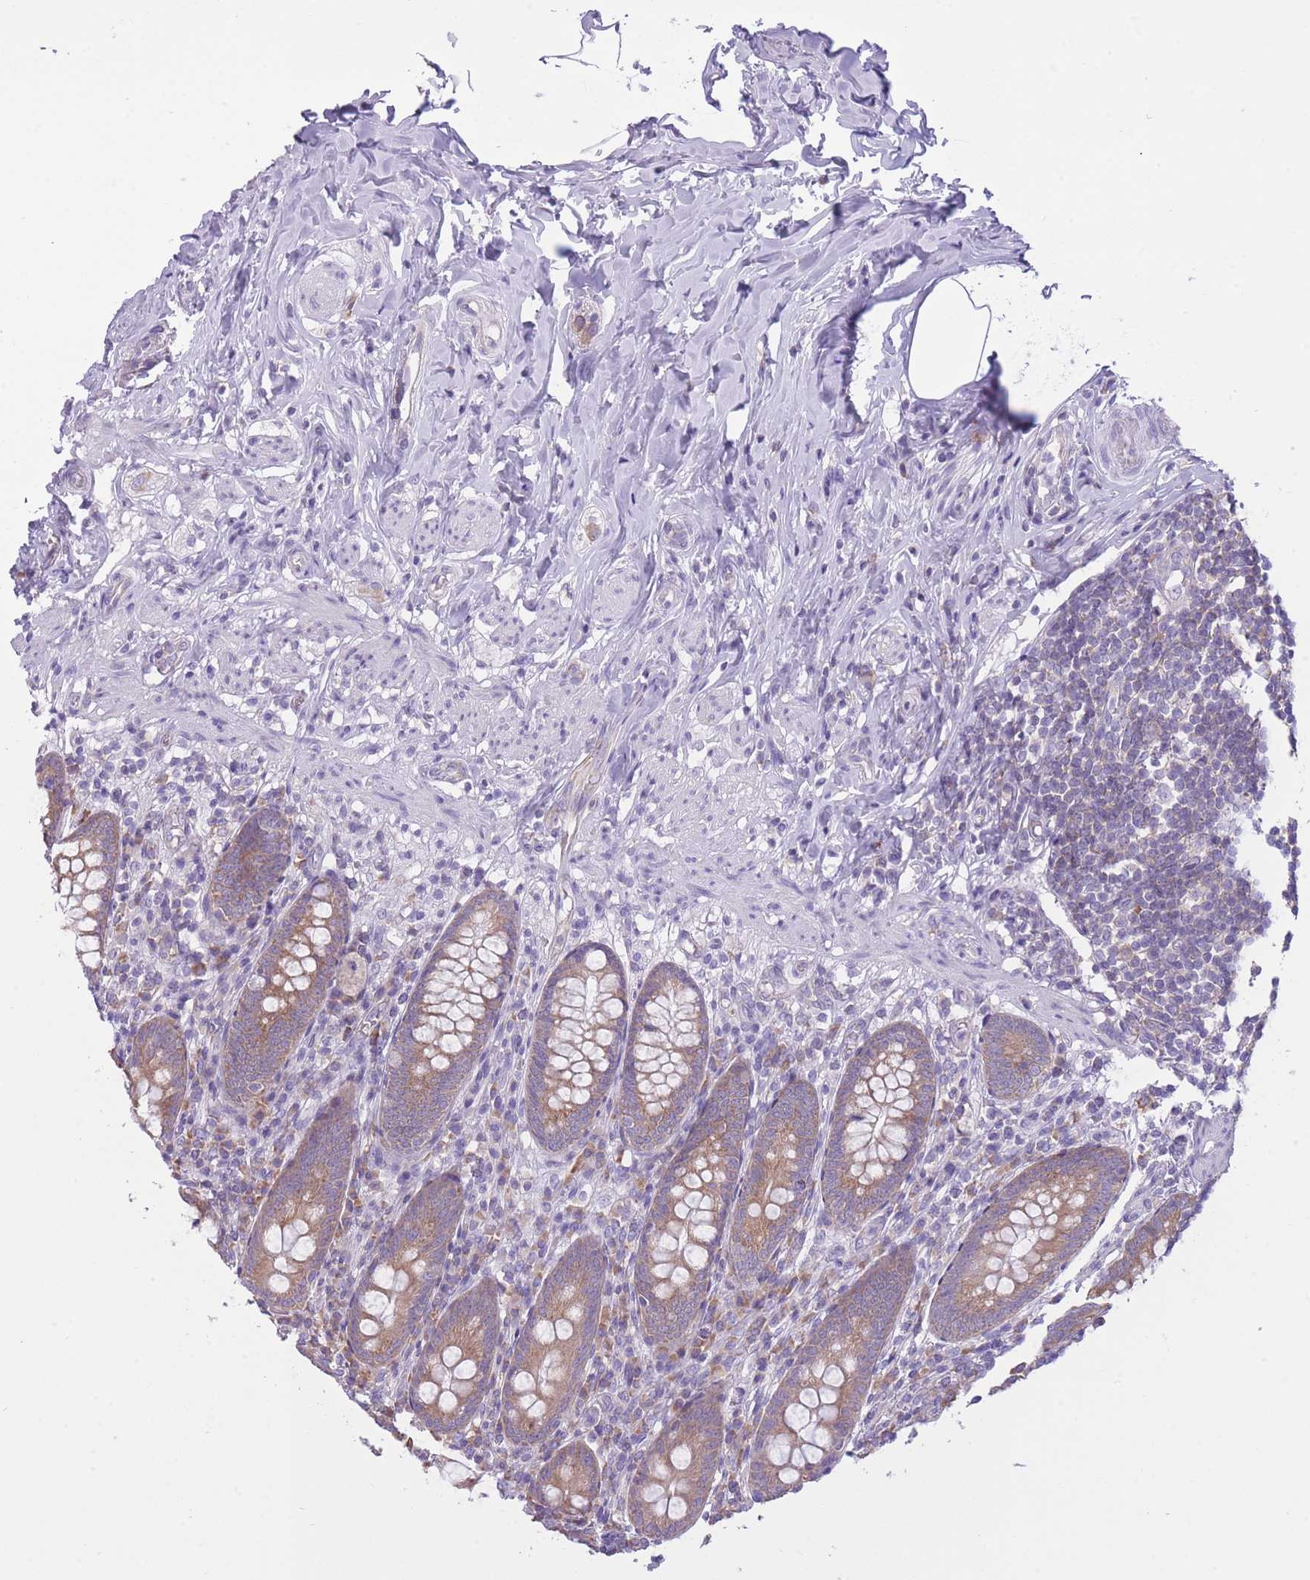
{"staining": {"intensity": "moderate", "quantity": ">75%", "location": "cytoplasmic/membranous"}, "tissue": "appendix", "cell_type": "Glandular cells", "image_type": "normal", "snomed": [{"axis": "morphology", "description": "Normal tissue, NOS"}, {"axis": "topography", "description": "Appendix"}], "caption": "Brown immunohistochemical staining in unremarkable appendix displays moderate cytoplasmic/membranous expression in approximately >75% of glandular cells. The staining is performed using DAB brown chromogen to label protein expression. The nuclei are counter-stained blue using hematoxylin.", "gene": "ZNF501", "patient": {"sex": "male", "age": 55}}